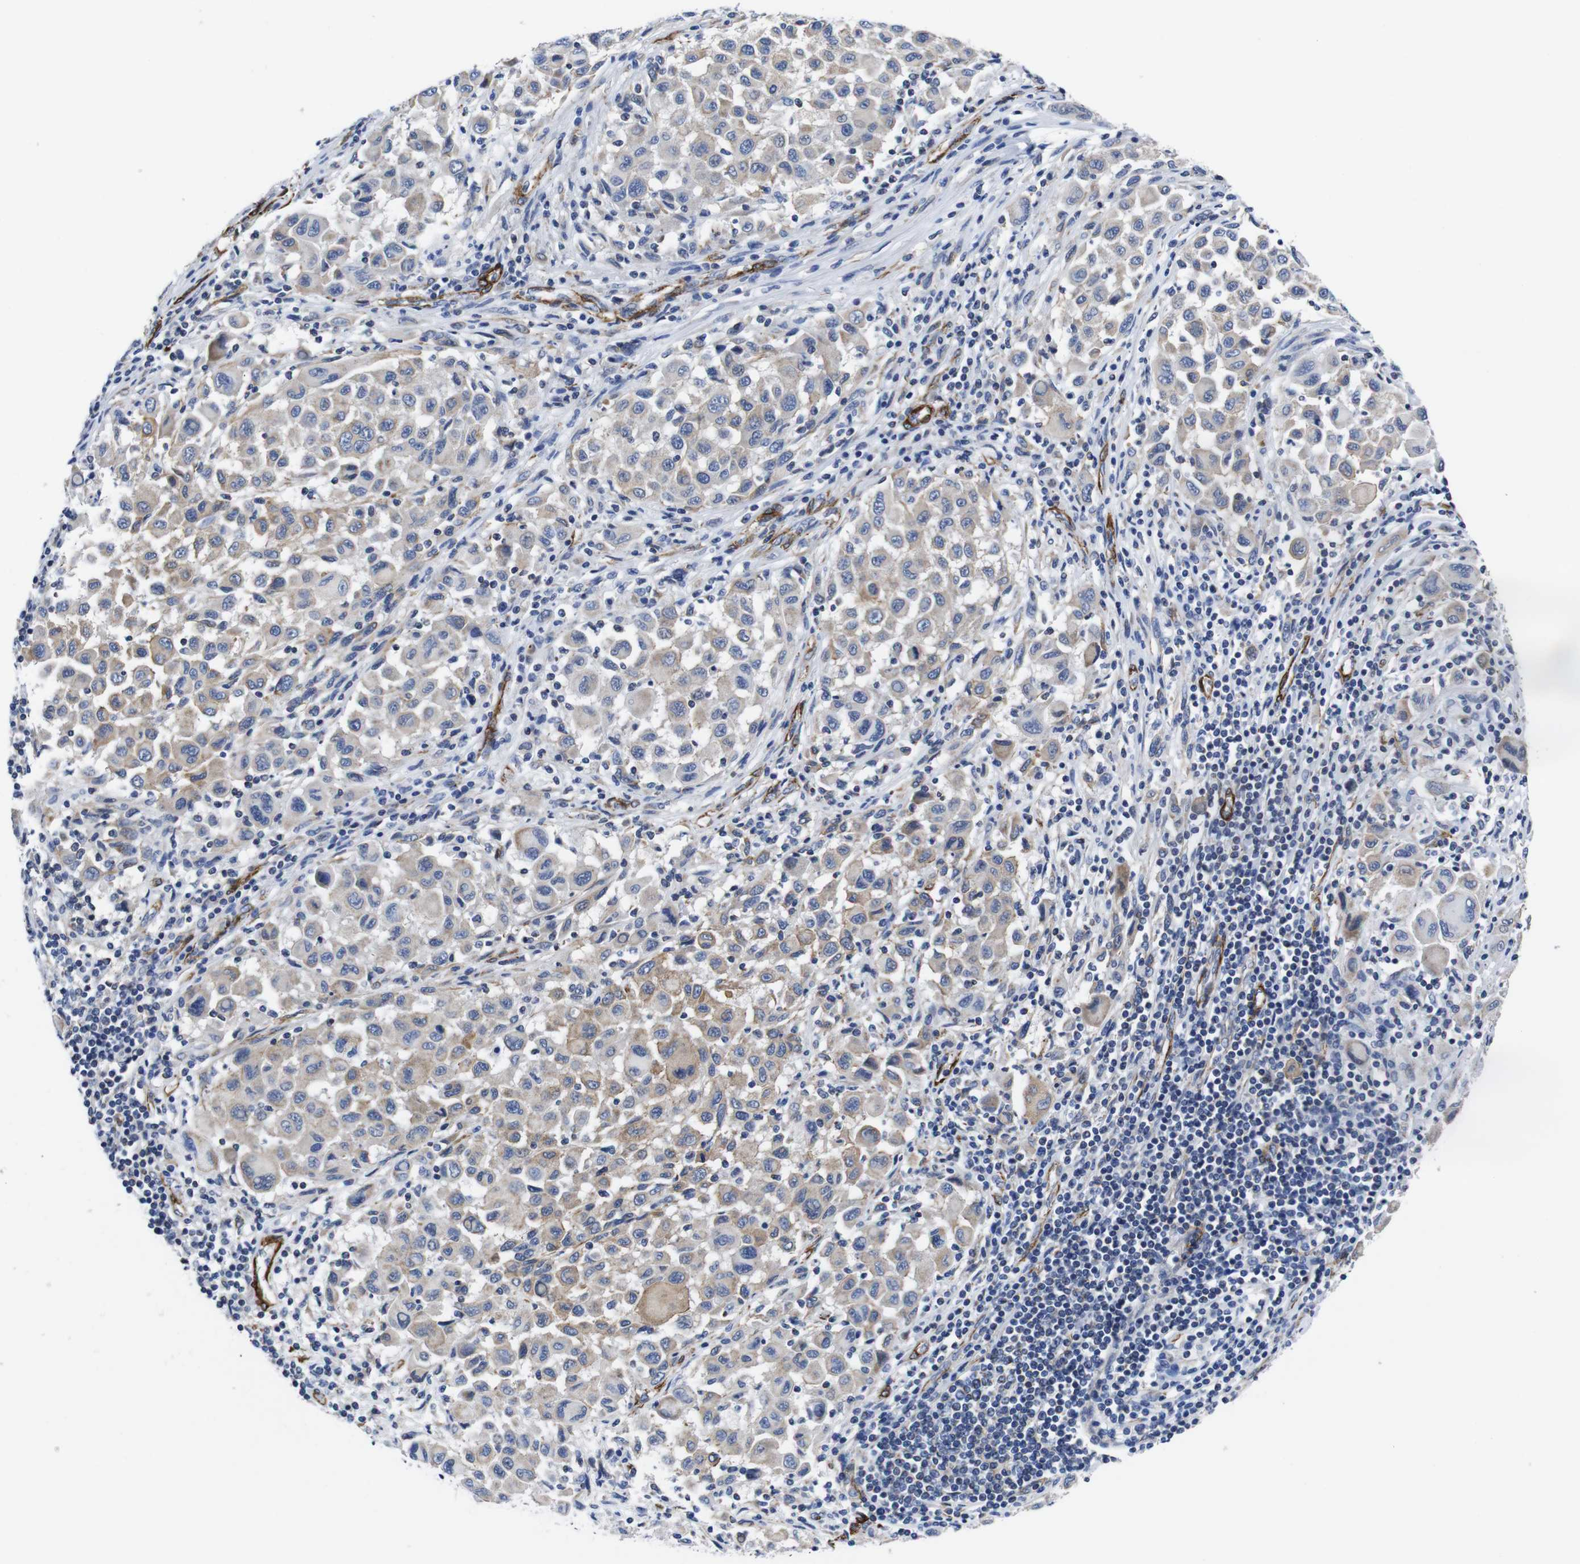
{"staining": {"intensity": "moderate", "quantity": ">75%", "location": "cytoplasmic/membranous"}, "tissue": "melanoma", "cell_type": "Tumor cells", "image_type": "cancer", "snomed": [{"axis": "morphology", "description": "Malignant melanoma, Metastatic site"}, {"axis": "topography", "description": "Lymph node"}], "caption": "Malignant melanoma (metastatic site) was stained to show a protein in brown. There is medium levels of moderate cytoplasmic/membranous positivity in about >75% of tumor cells. Ihc stains the protein in brown and the nuclei are stained blue.", "gene": "WNT10A", "patient": {"sex": "male", "age": 61}}